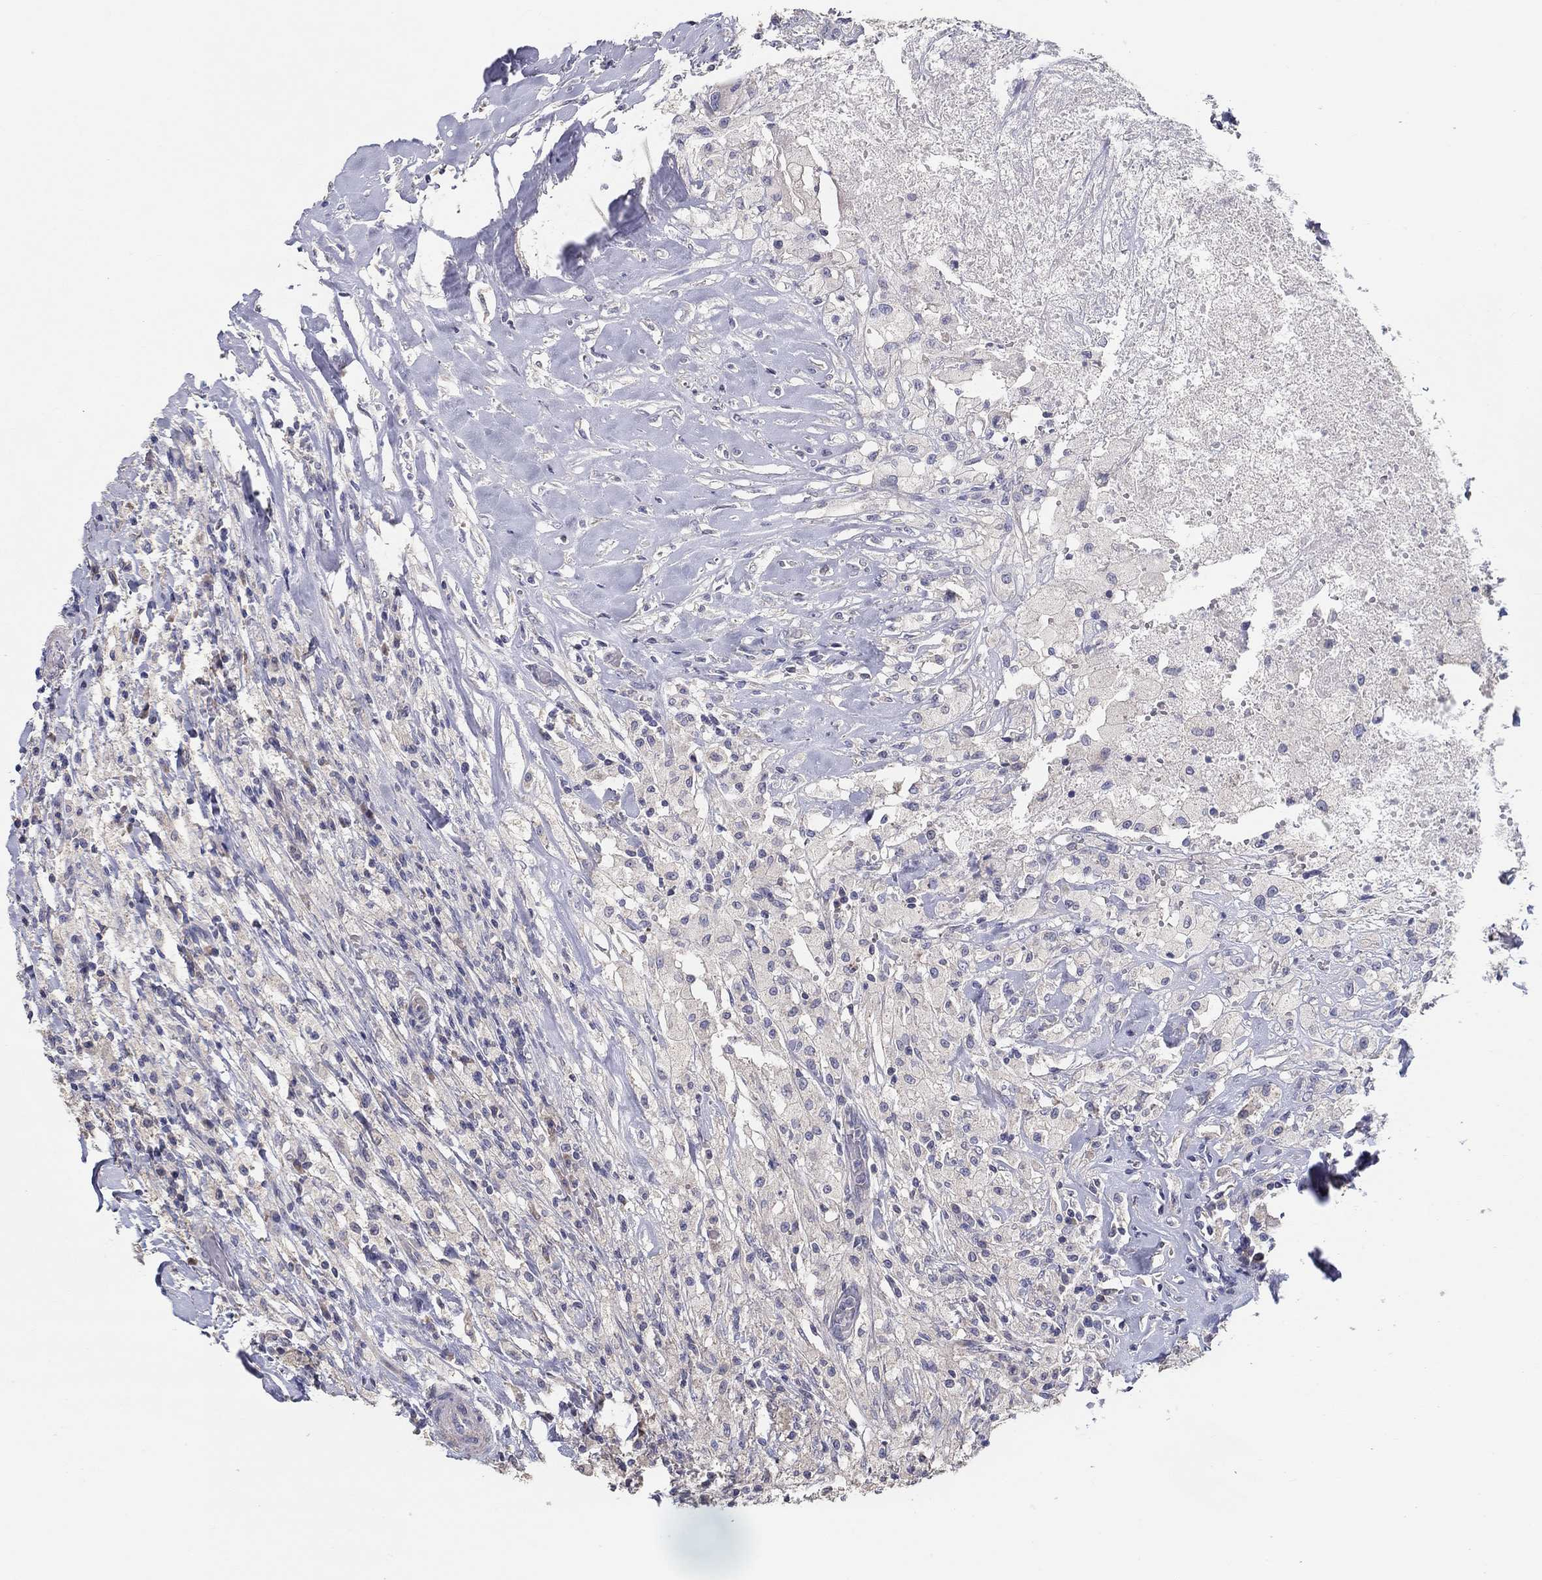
{"staining": {"intensity": "negative", "quantity": "none", "location": "none"}, "tissue": "testis cancer", "cell_type": "Tumor cells", "image_type": "cancer", "snomed": [{"axis": "morphology", "description": "Necrosis, NOS"}, {"axis": "morphology", "description": "Carcinoma, Embryonal, NOS"}, {"axis": "topography", "description": "Testis"}], "caption": "This histopathology image is of testis cancer (embryonal carcinoma) stained with immunohistochemistry (IHC) to label a protein in brown with the nuclei are counter-stained blue. There is no positivity in tumor cells.", "gene": "DOCK3", "patient": {"sex": "male", "age": 19}}